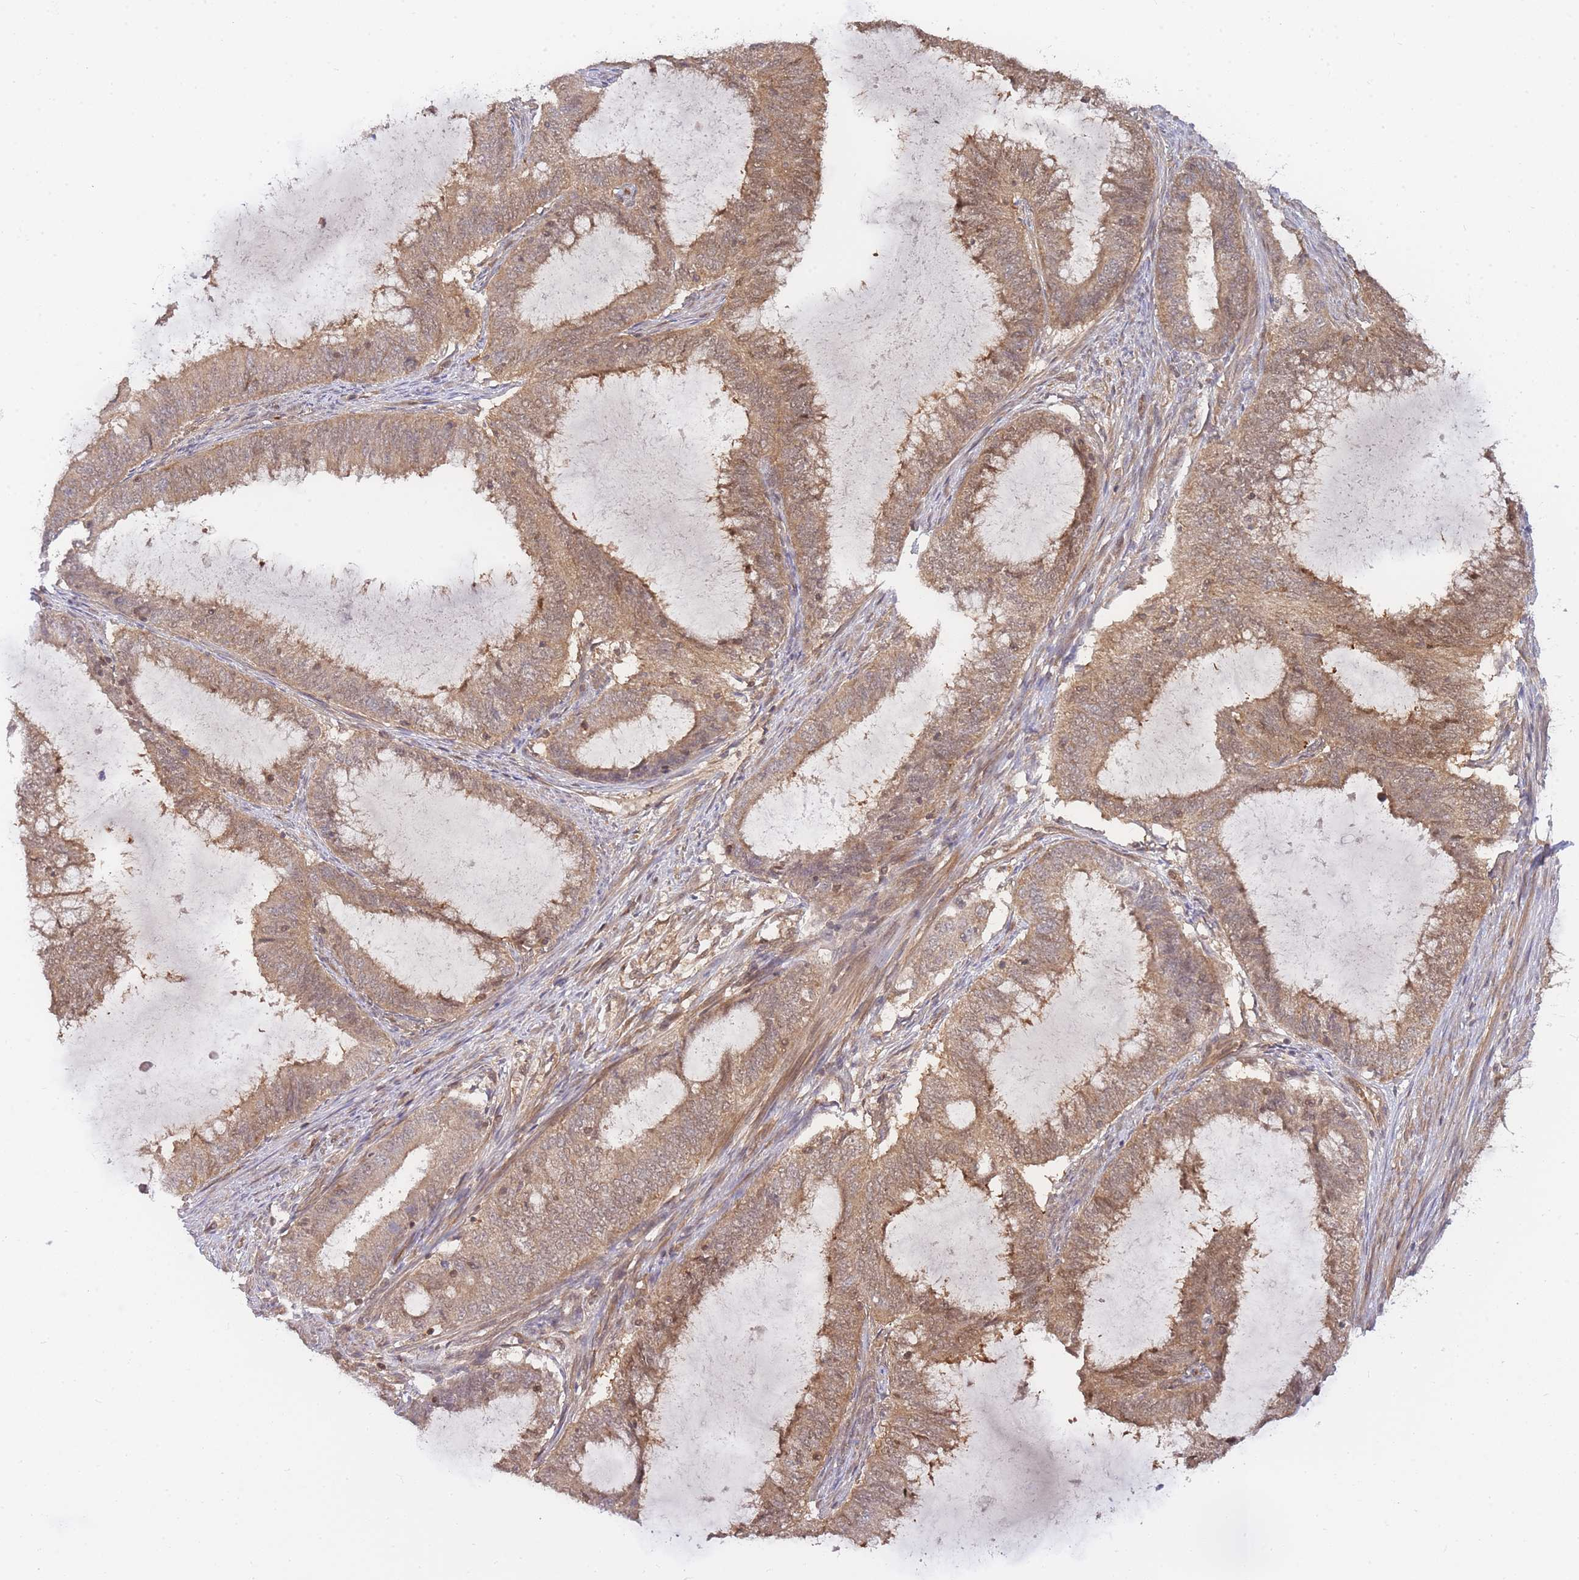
{"staining": {"intensity": "moderate", "quantity": ">75%", "location": "cytoplasmic/membranous,nuclear"}, "tissue": "endometrial cancer", "cell_type": "Tumor cells", "image_type": "cancer", "snomed": [{"axis": "morphology", "description": "Adenocarcinoma, NOS"}, {"axis": "topography", "description": "Endometrium"}], "caption": "A micrograph of human adenocarcinoma (endometrial) stained for a protein reveals moderate cytoplasmic/membranous and nuclear brown staining in tumor cells. Ihc stains the protein in brown and the nuclei are stained blue.", "gene": "KIAA1191", "patient": {"sex": "female", "age": 51}}